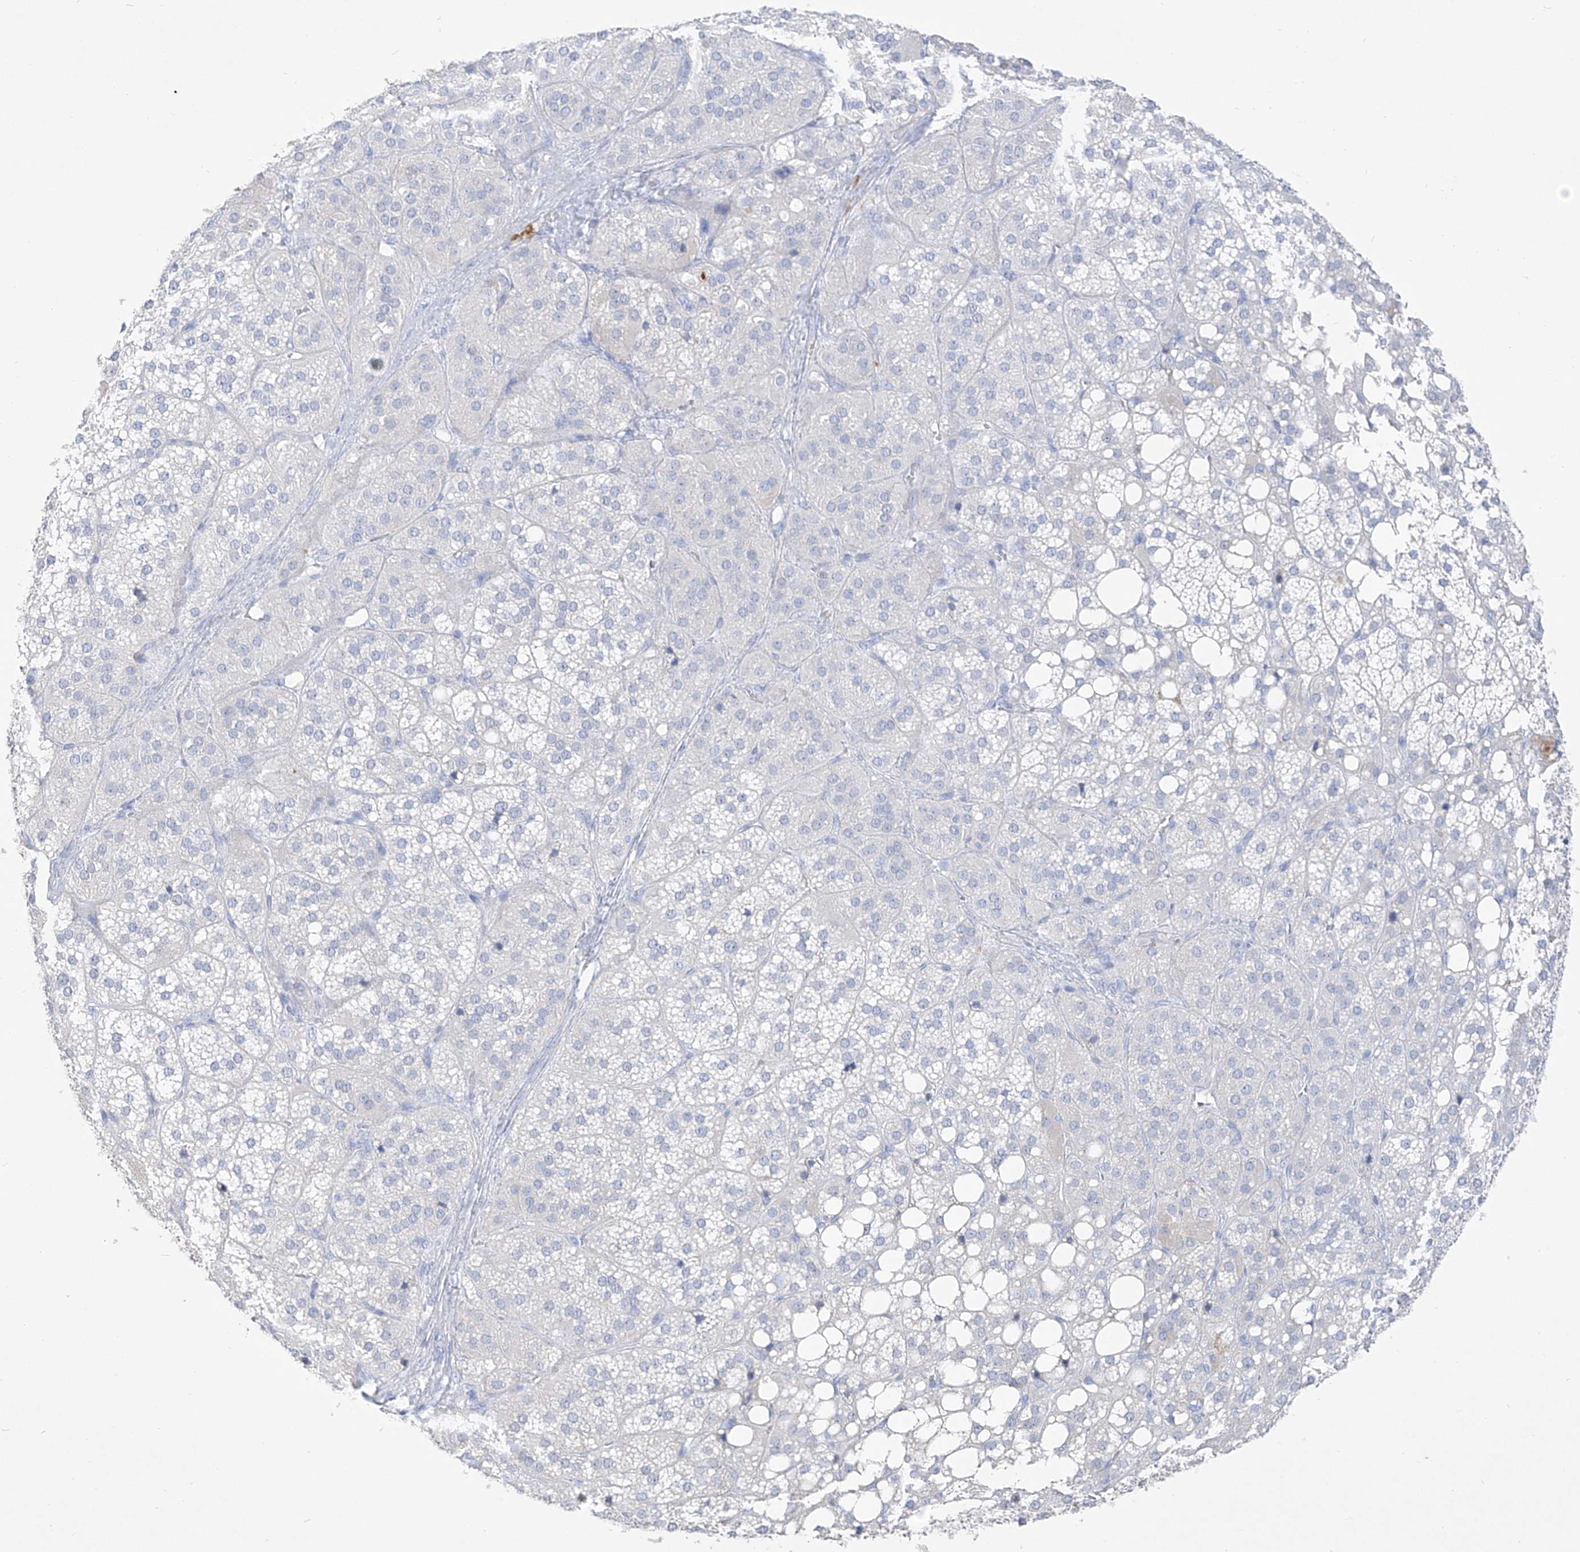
{"staining": {"intensity": "weak", "quantity": "<25%", "location": "cytoplasmic/membranous"}, "tissue": "adrenal gland", "cell_type": "Glandular cells", "image_type": "normal", "snomed": [{"axis": "morphology", "description": "Normal tissue, NOS"}, {"axis": "topography", "description": "Adrenal gland"}], "caption": "This micrograph is of benign adrenal gland stained with IHC to label a protein in brown with the nuclei are counter-stained blue. There is no expression in glandular cells.", "gene": "FRS3", "patient": {"sex": "female", "age": 59}}